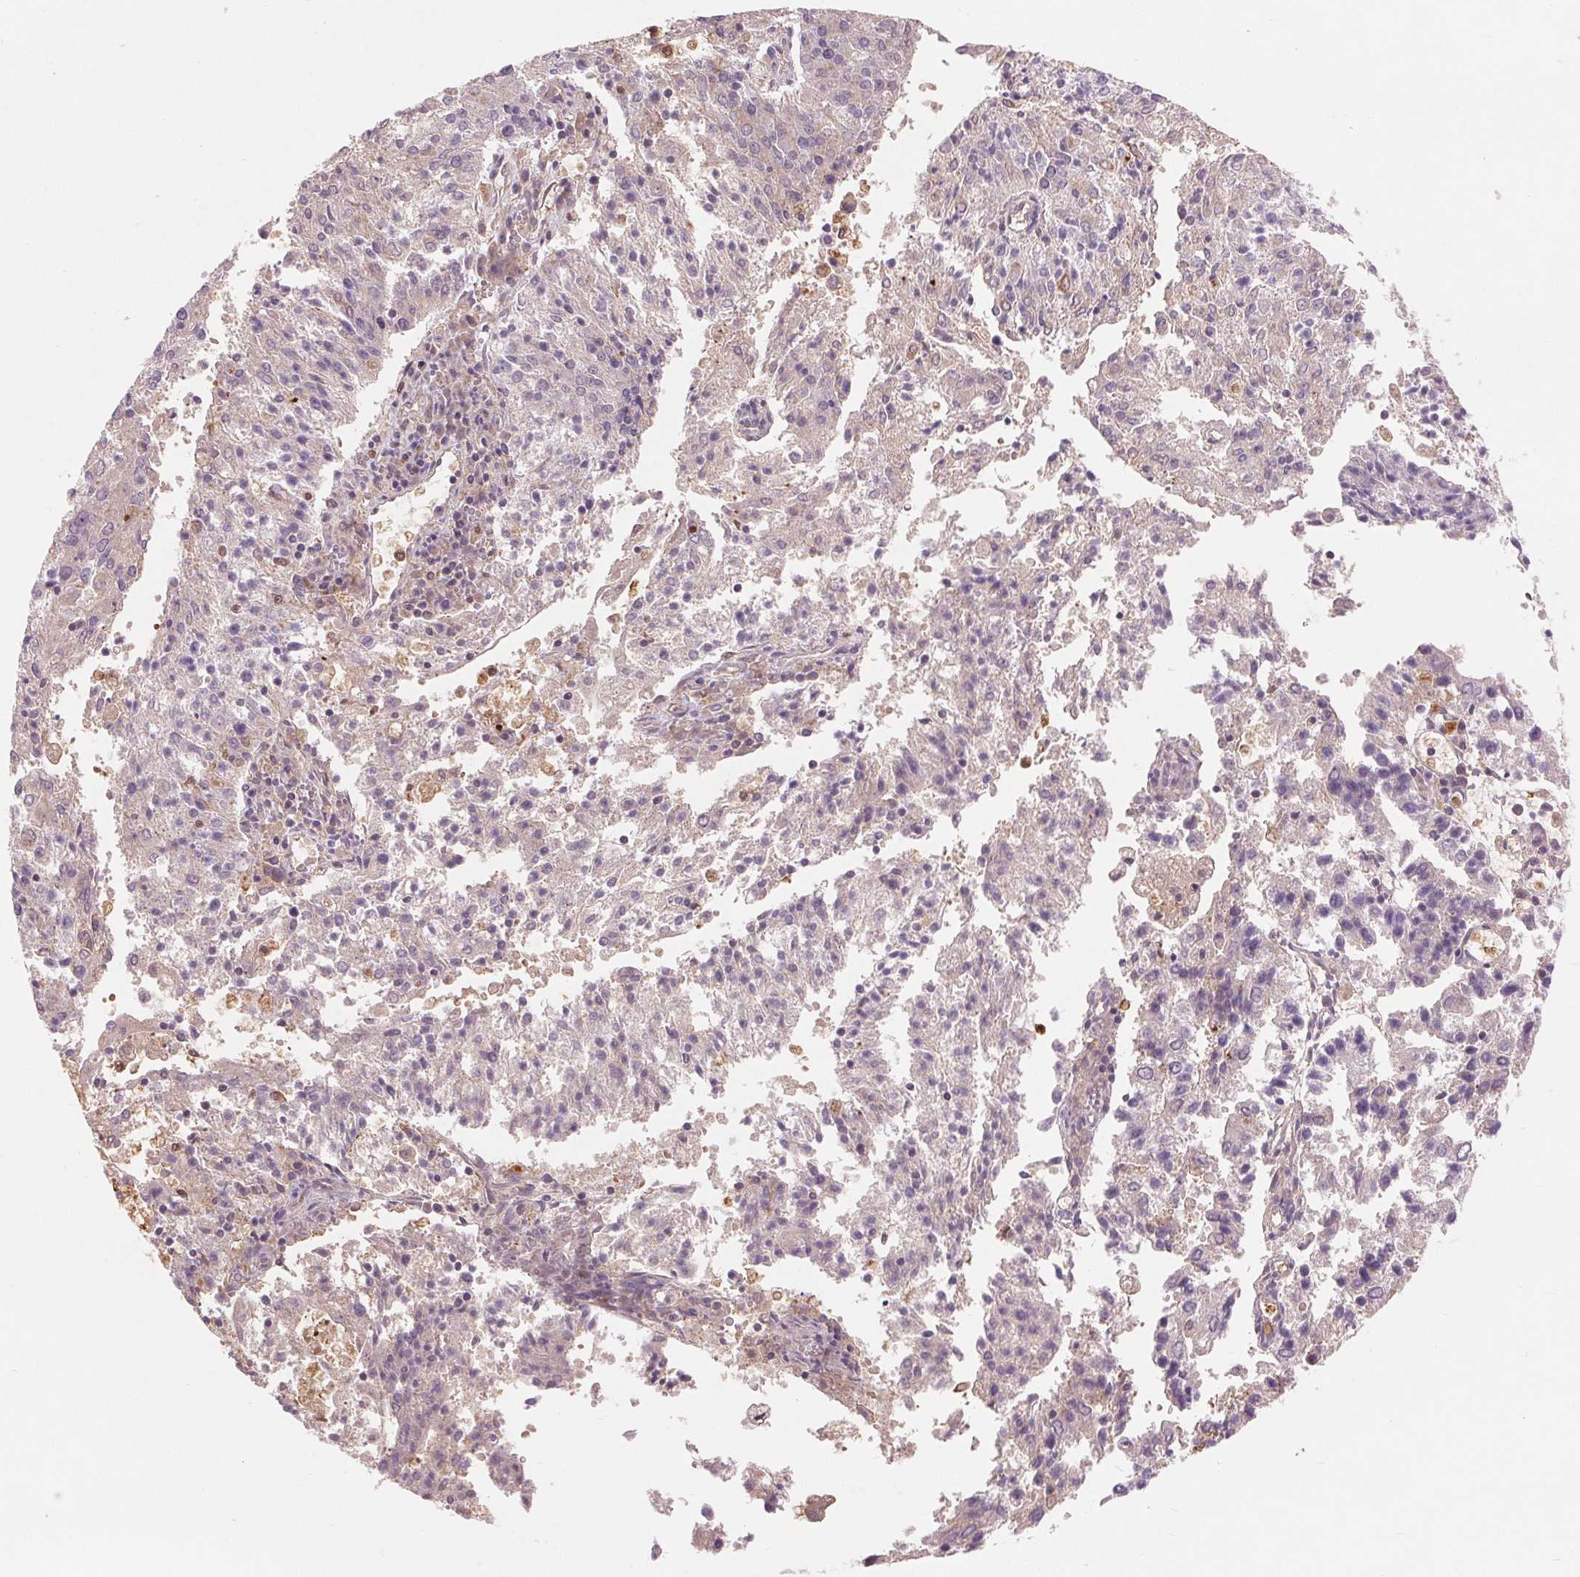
{"staining": {"intensity": "negative", "quantity": "none", "location": "none"}, "tissue": "endometrial cancer", "cell_type": "Tumor cells", "image_type": "cancer", "snomed": [{"axis": "morphology", "description": "Adenocarcinoma, NOS"}, {"axis": "topography", "description": "Endometrium"}], "caption": "IHC photomicrograph of human adenocarcinoma (endometrial) stained for a protein (brown), which displays no positivity in tumor cells.", "gene": "RANBP3L", "patient": {"sex": "female", "age": 82}}